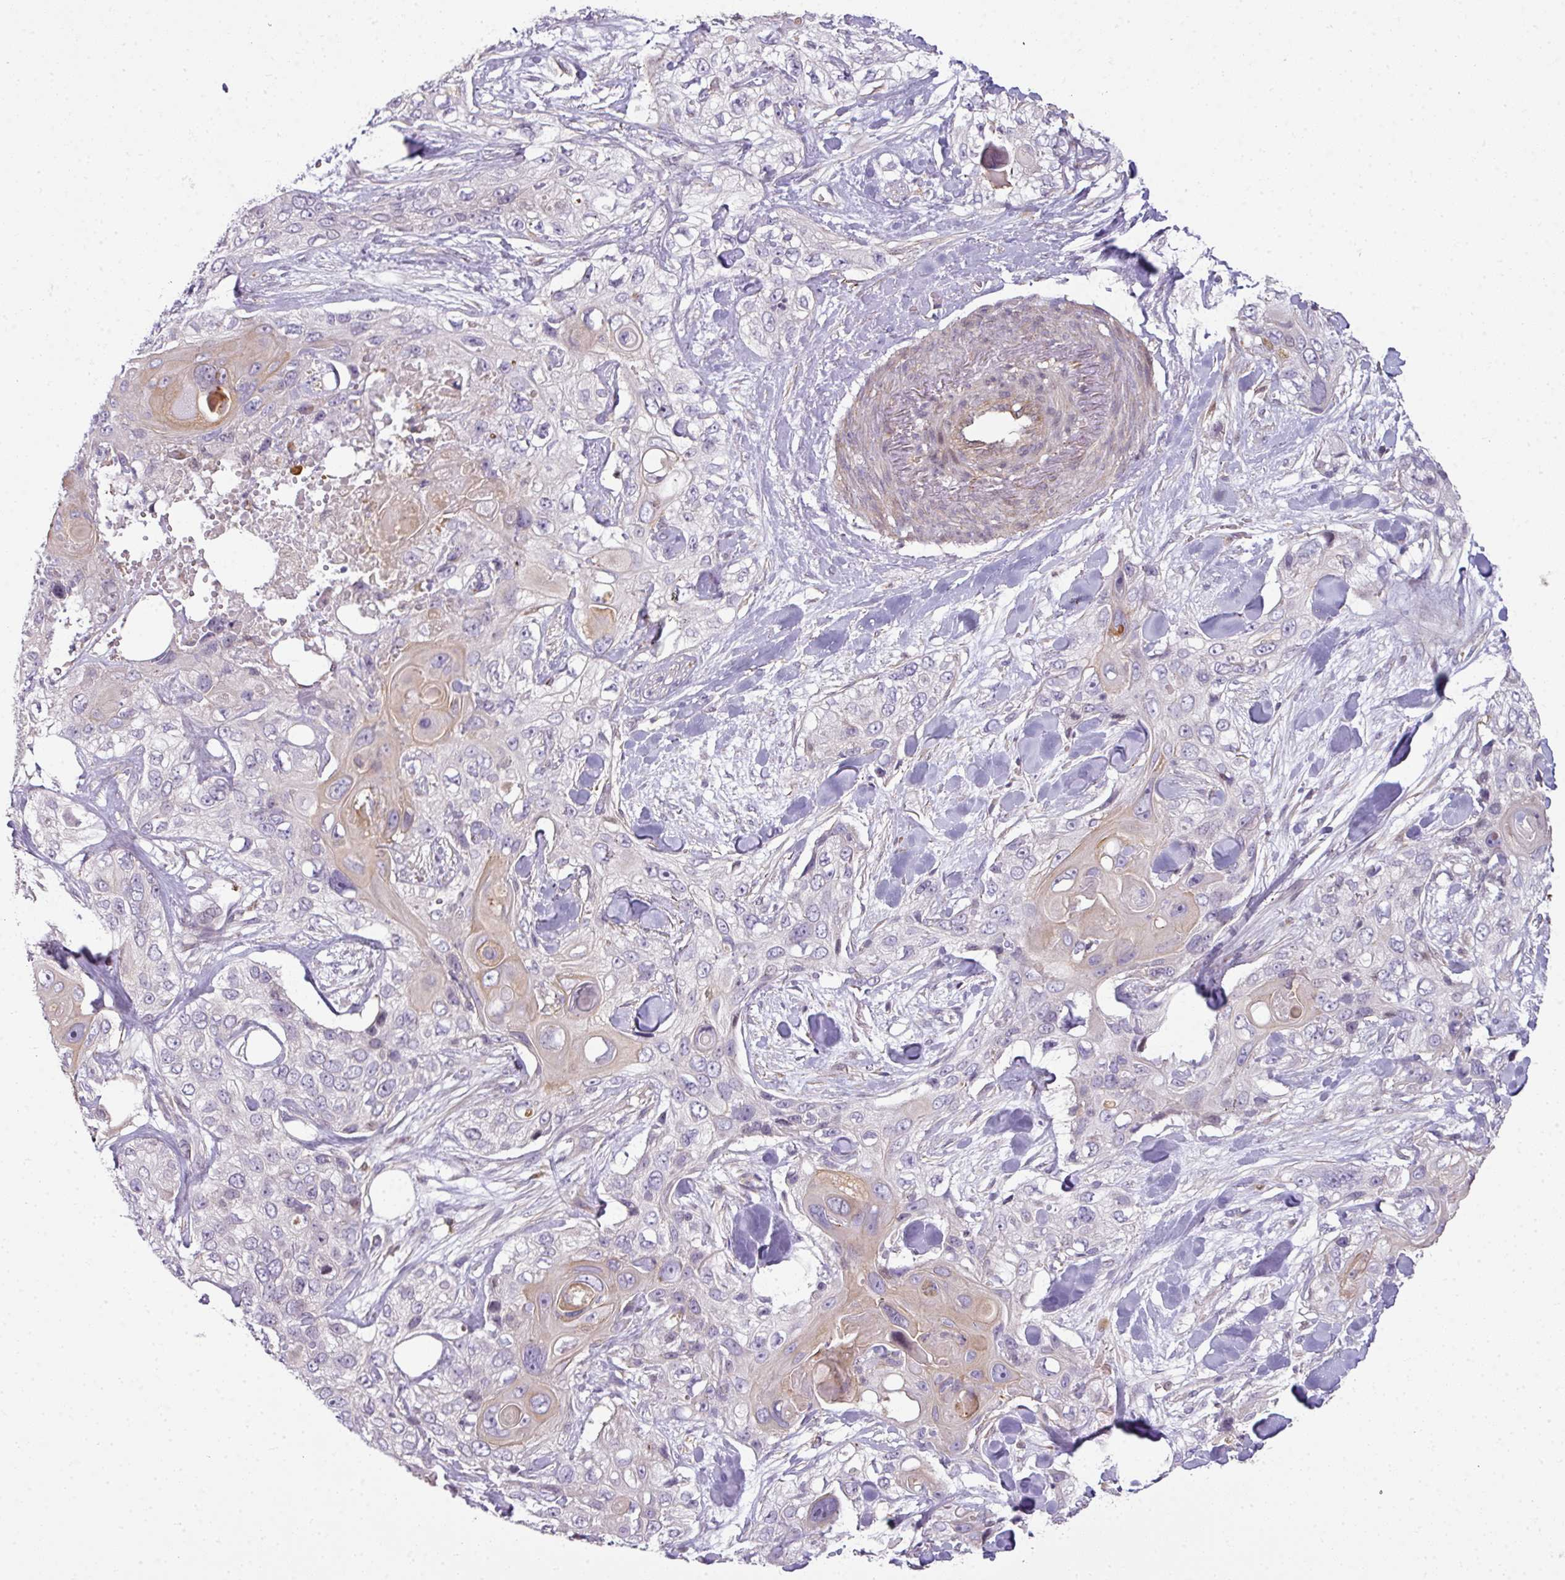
{"staining": {"intensity": "weak", "quantity": "<25%", "location": "cytoplasmic/membranous"}, "tissue": "skin cancer", "cell_type": "Tumor cells", "image_type": "cancer", "snomed": [{"axis": "morphology", "description": "Normal tissue, NOS"}, {"axis": "morphology", "description": "Squamous cell carcinoma, NOS"}, {"axis": "topography", "description": "Skin"}], "caption": "This is an IHC histopathology image of human skin squamous cell carcinoma. There is no expression in tumor cells.", "gene": "STAT5A", "patient": {"sex": "male", "age": 72}}